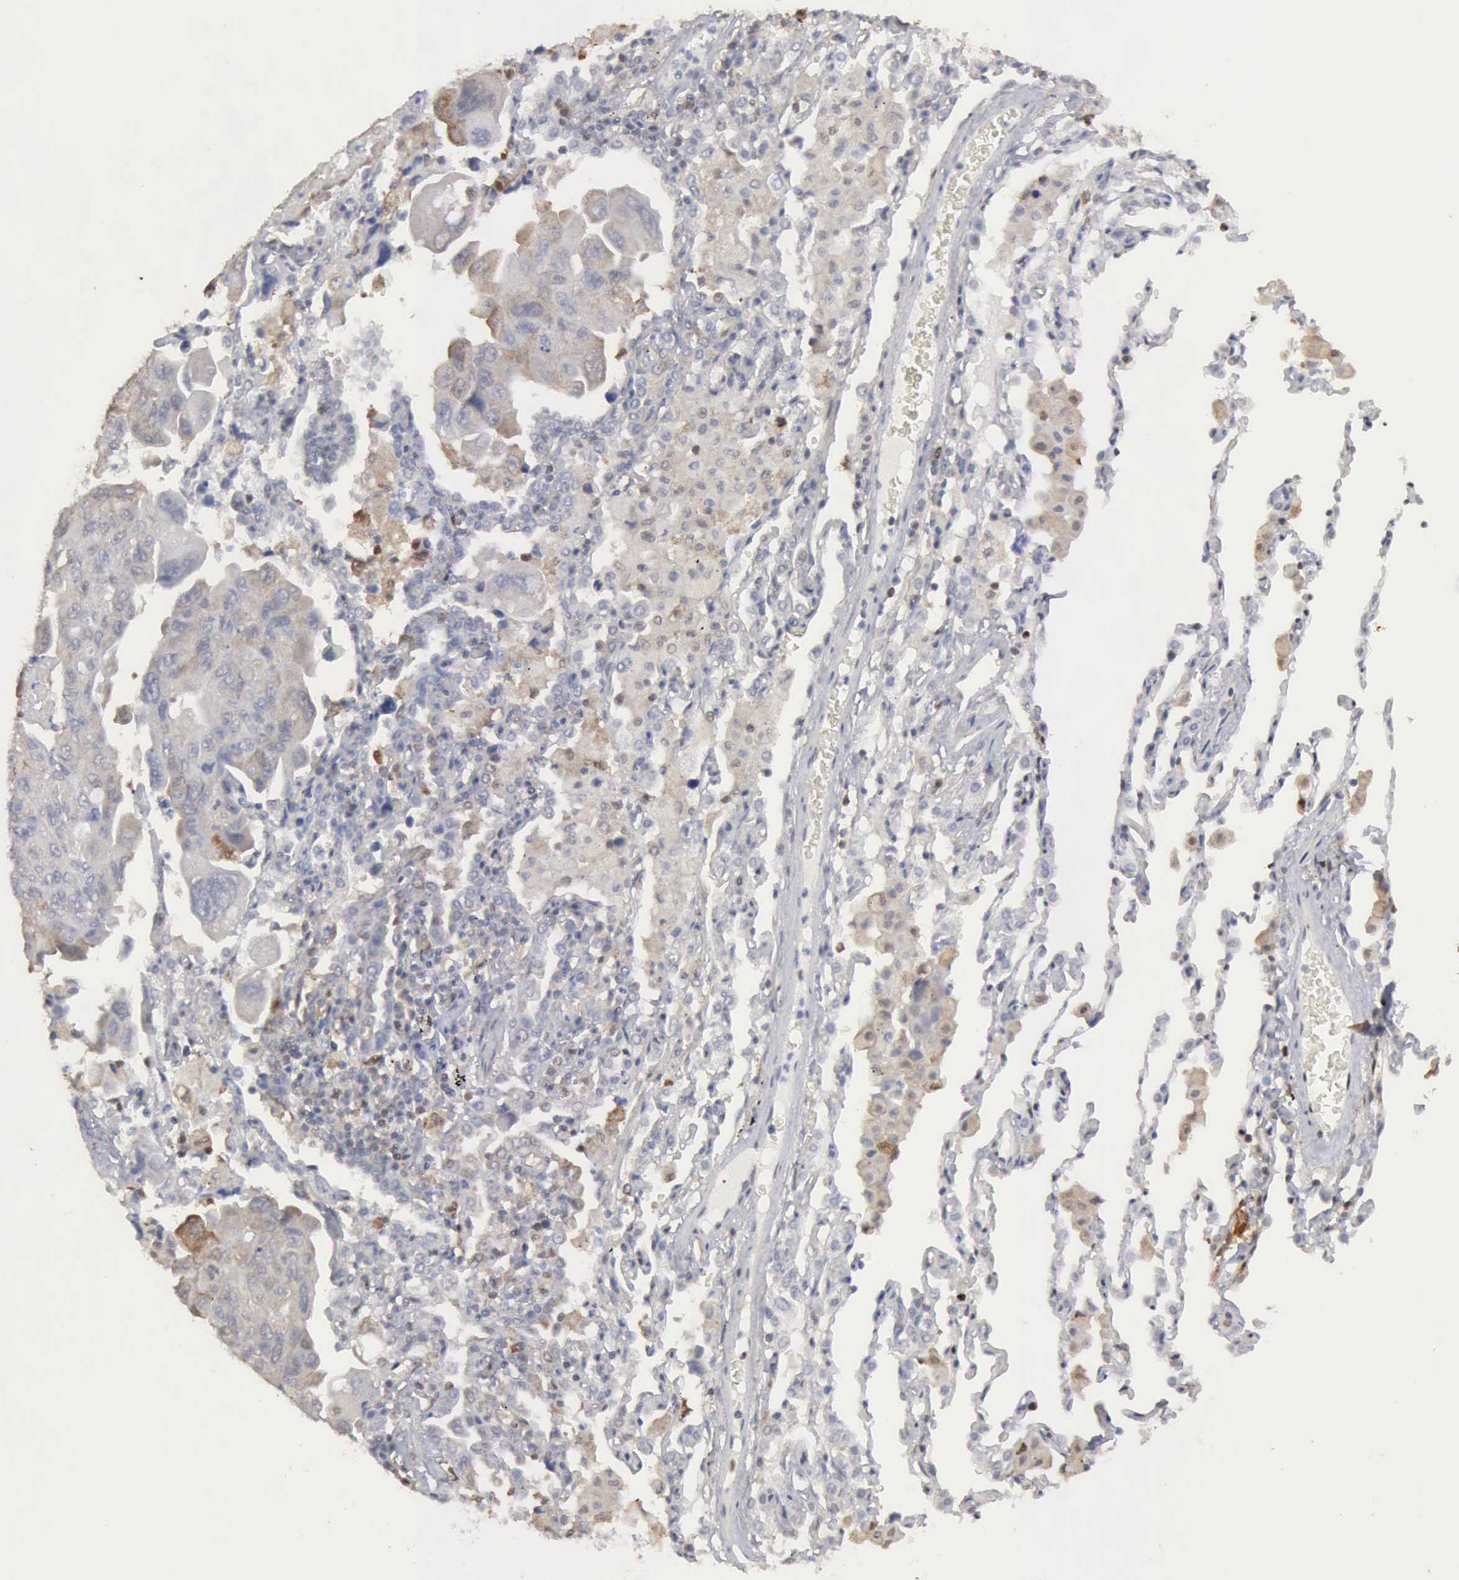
{"staining": {"intensity": "negative", "quantity": "none", "location": "none"}, "tissue": "lung cancer", "cell_type": "Tumor cells", "image_type": "cancer", "snomed": [{"axis": "morphology", "description": "Adenocarcinoma, NOS"}, {"axis": "topography", "description": "Lung"}], "caption": "A micrograph of human adenocarcinoma (lung) is negative for staining in tumor cells.", "gene": "STAT1", "patient": {"sex": "male", "age": 64}}